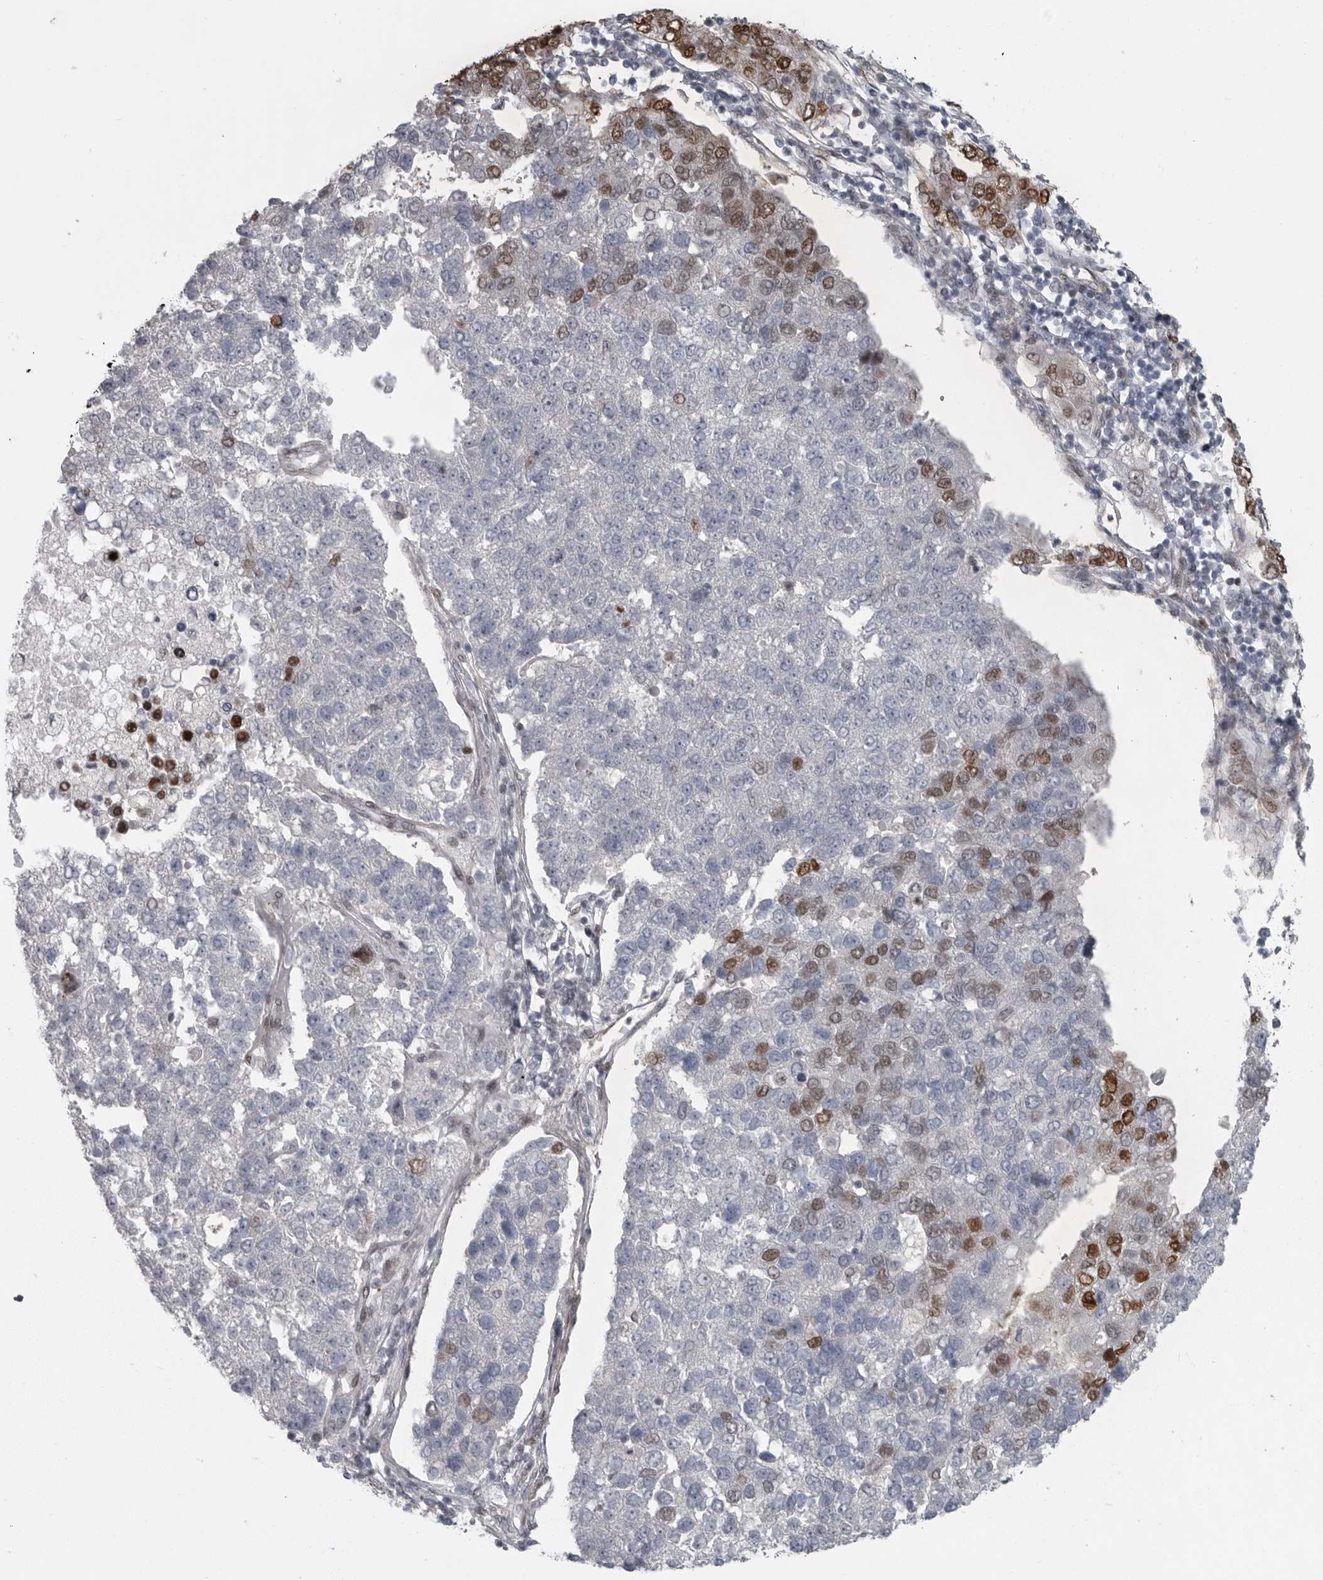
{"staining": {"intensity": "moderate", "quantity": "25%-75%", "location": "nuclear"}, "tissue": "pancreatic cancer", "cell_type": "Tumor cells", "image_type": "cancer", "snomed": [{"axis": "morphology", "description": "Adenocarcinoma, NOS"}, {"axis": "topography", "description": "Pancreas"}], "caption": "Protein analysis of pancreatic cancer (adenocarcinoma) tissue shows moderate nuclear positivity in approximately 25%-75% of tumor cells.", "gene": "HMGN3", "patient": {"sex": "female", "age": 61}}